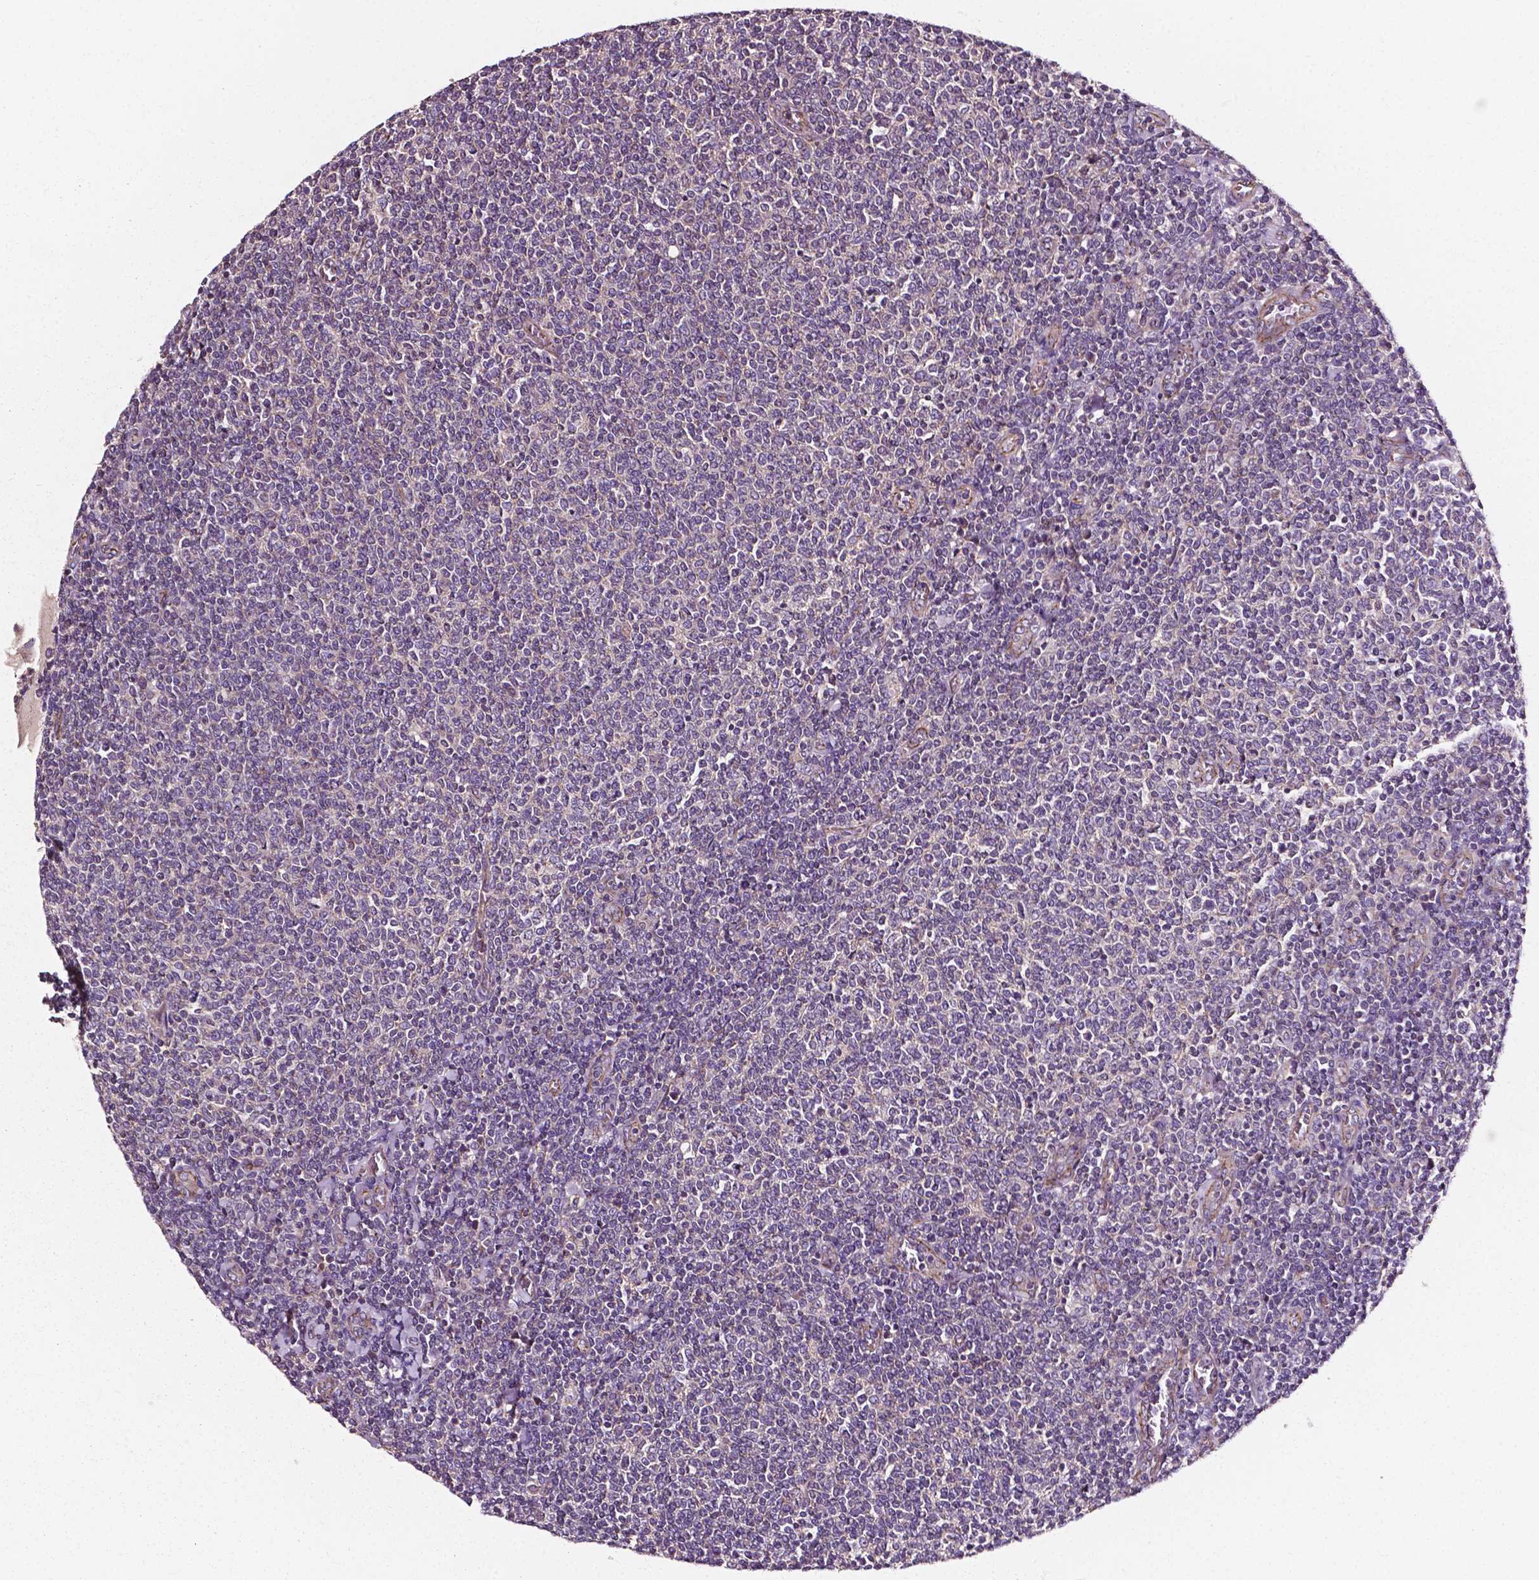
{"staining": {"intensity": "negative", "quantity": "none", "location": "none"}, "tissue": "lymphoma", "cell_type": "Tumor cells", "image_type": "cancer", "snomed": [{"axis": "morphology", "description": "Malignant lymphoma, non-Hodgkin's type, Low grade"}, {"axis": "topography", "description": "Lymph node"}], "caption": "DAB (3,3'-diaminobenzidine) immunohistochemical staining of malignant lymphoma, non-Hodgkin's type (low-grade) shows no significant expression in tumor cells.", "gene": "ATG16L1", "patient": {"sex": "male", "age": 52}}